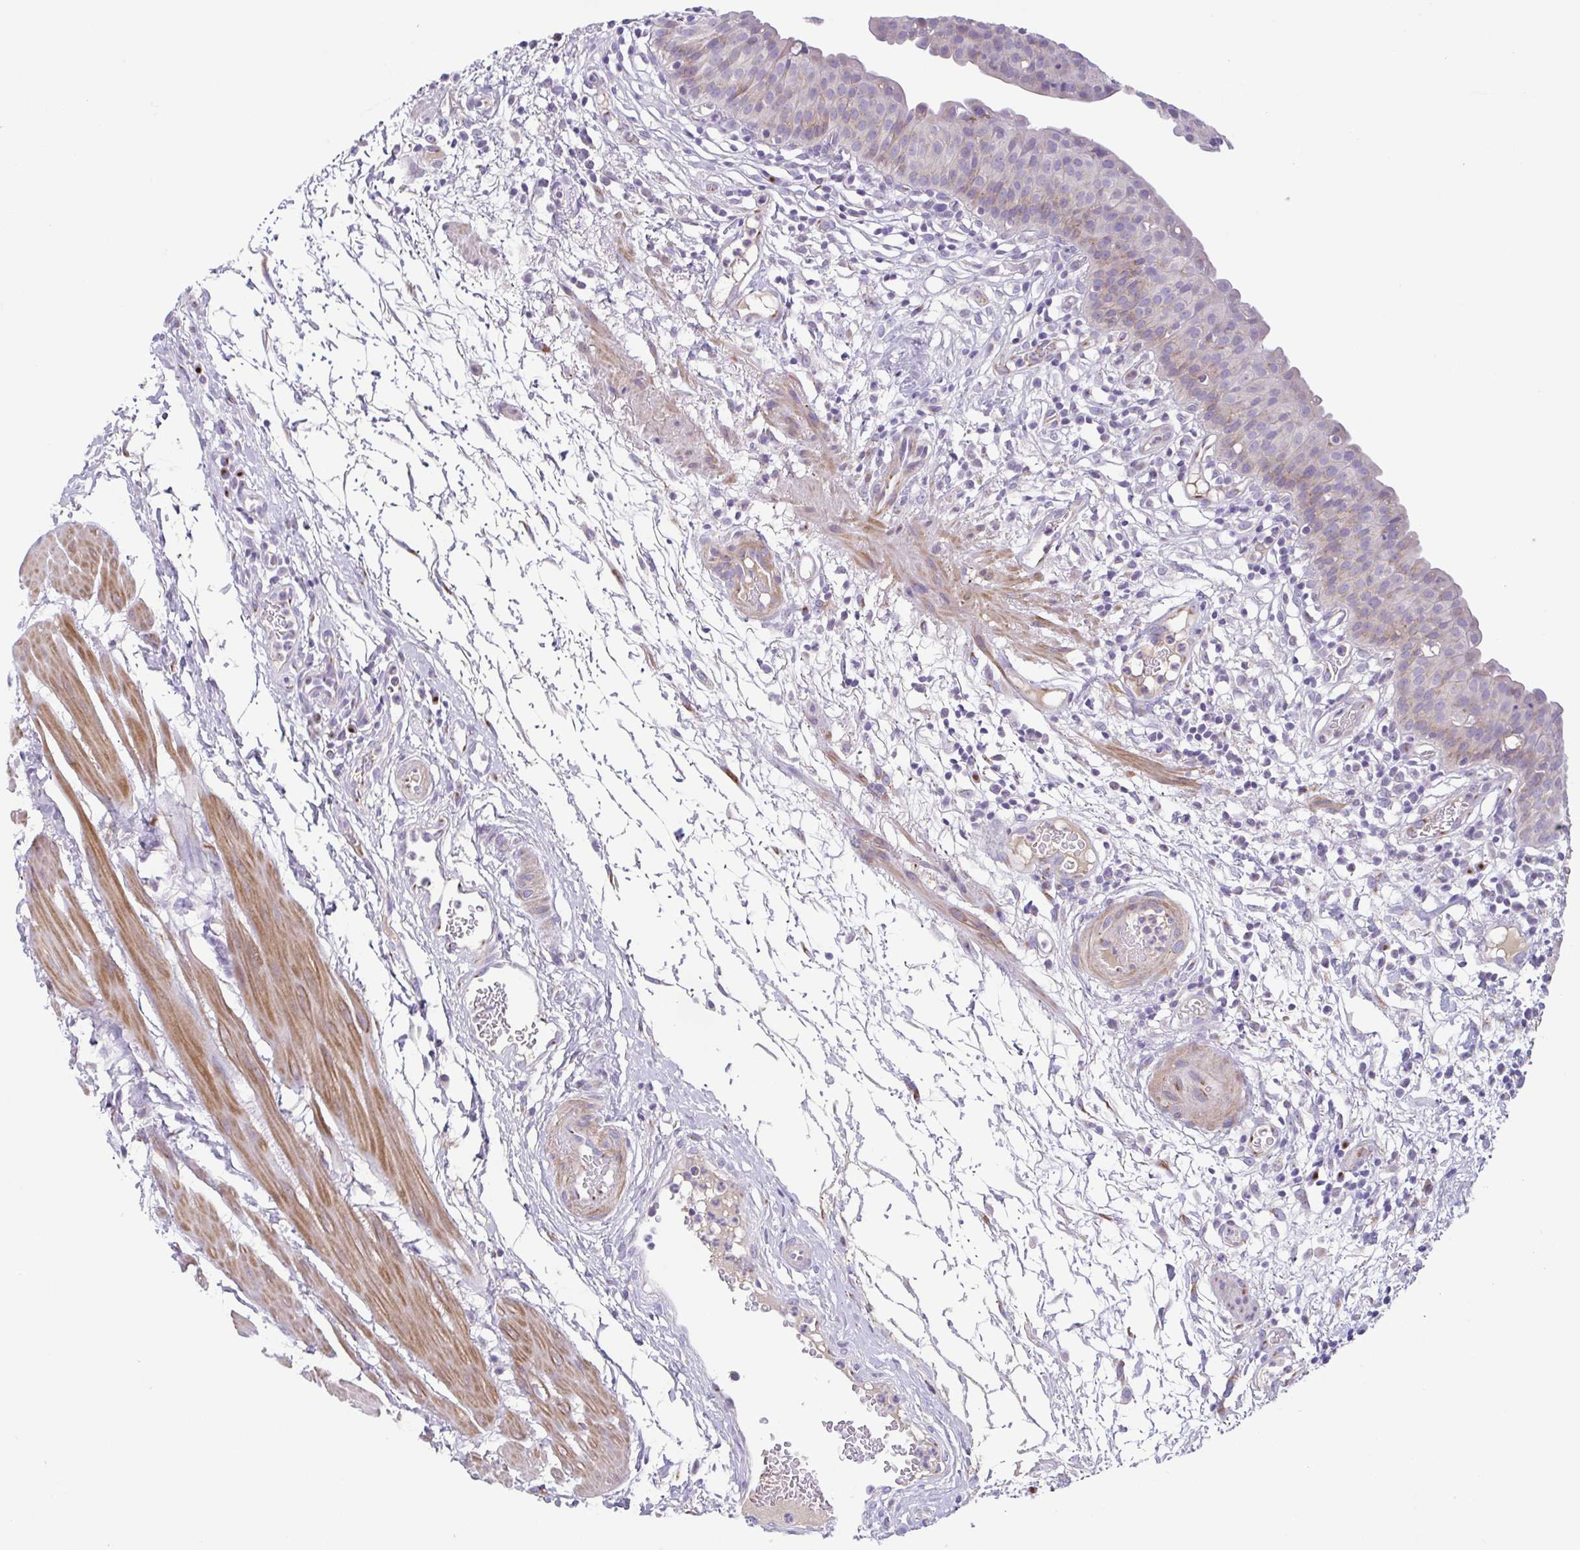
{"staining": {"intensity": "weak", "quantity": "<25%", "location": "cytoplasmic/membranous"}, "tissue": "urinary bladder", "cell_type": "Urothelial cells", "image_type": "normal", "snomed": [{"axis": "morphology", "description": "Normal tissue, NOS"}, {"axis": "morphology", "description": "Inflammation, NOS"}, {"axis": "topography", "description": "Urinary bladder"}], "caption": "High magnification brightfield microscopy of benign urinary bladder stained with DAB (brown) and counterstained with hematoxylin (blue): urothelial cells show no significant staining.", "gene": "COL17A1", "patient": {"sex": "male", "age": 57}}